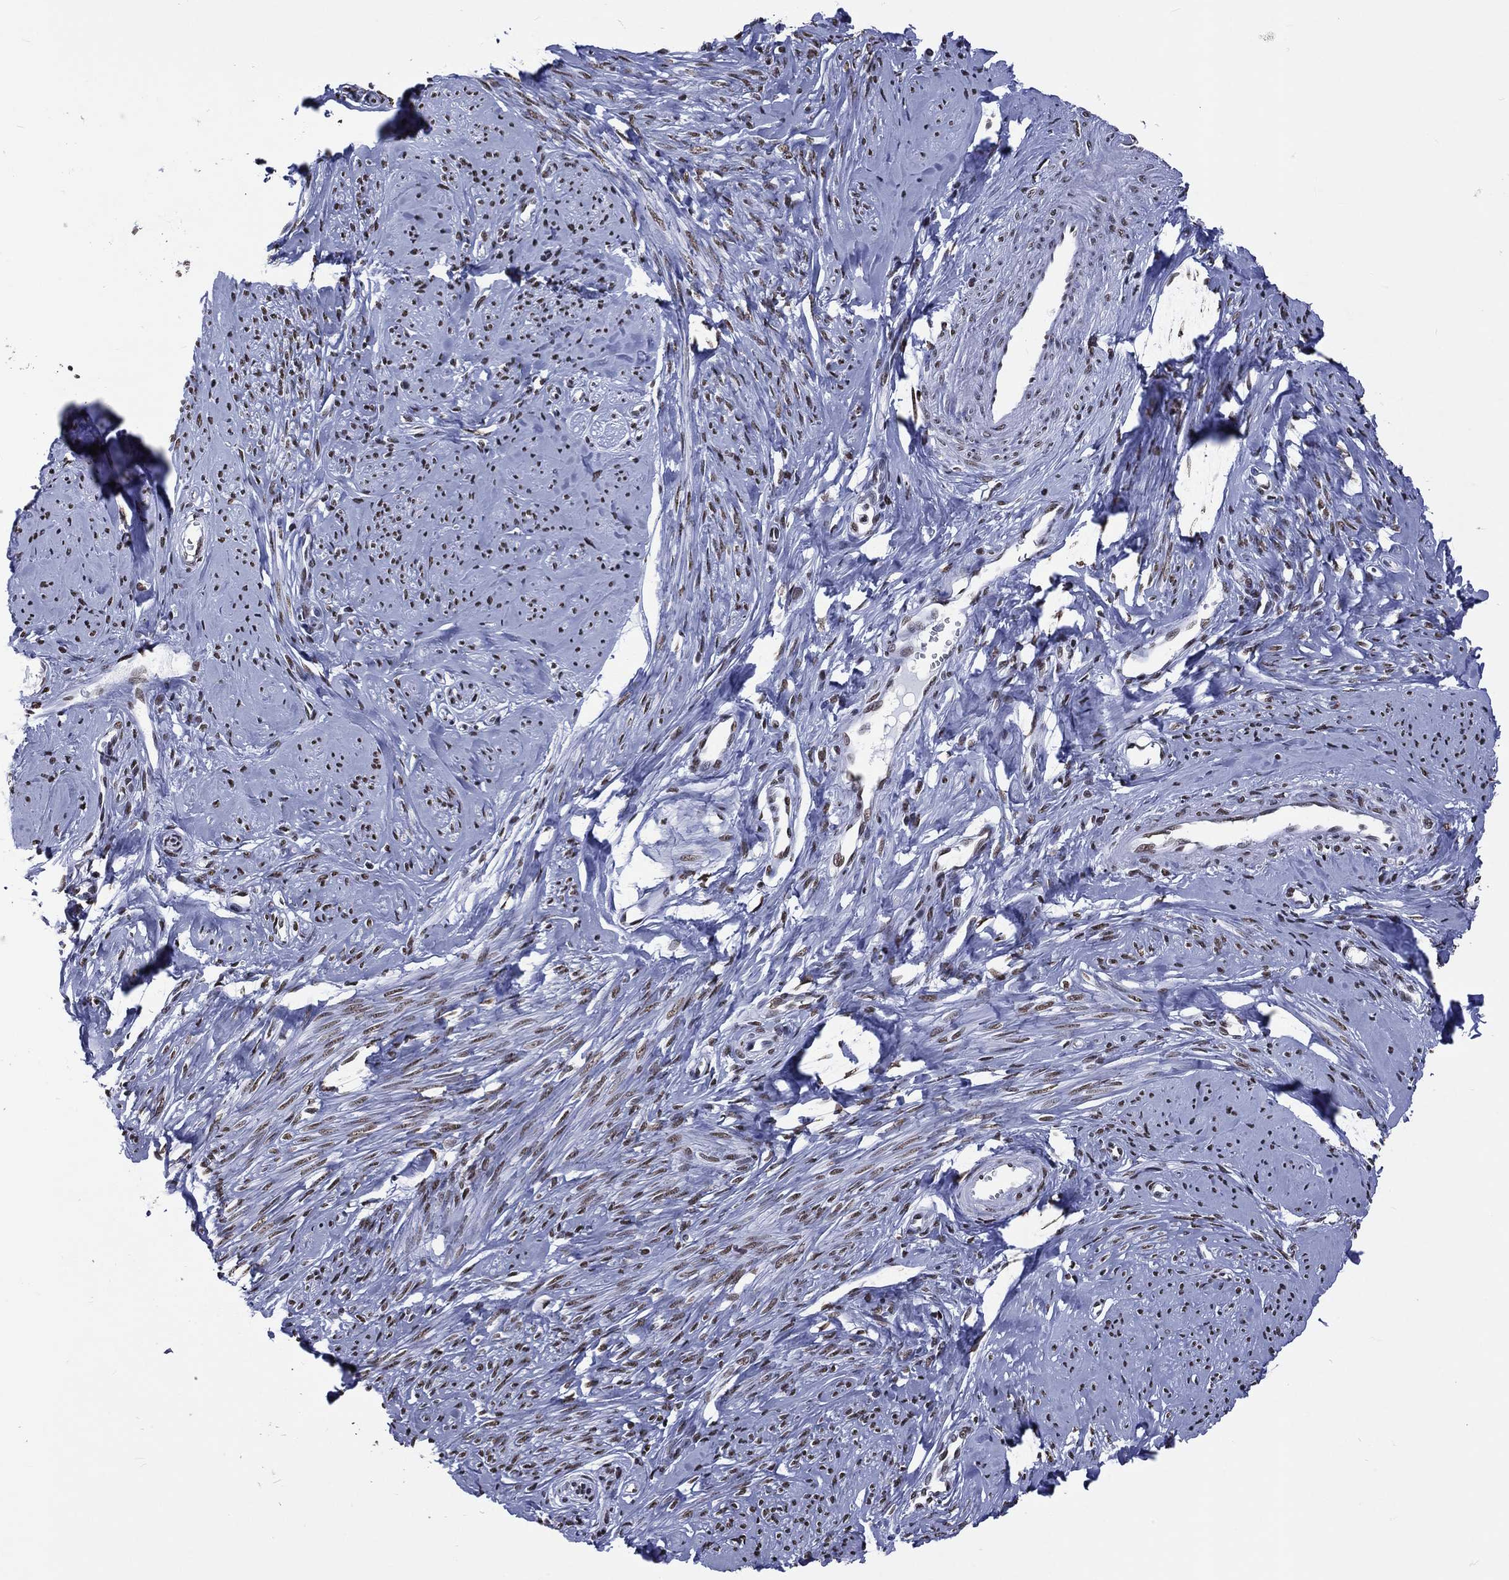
{"staining": {"intensity": "strong", "quantity": ">75%", "location": "nuclear"}, "tissue": "smooth muscle", "cell_type": "Smooth muscle cells", "image_type": "normal", "snomed": [{"axis": "morphology", "description": "Normal tissue, NOS"}, {"axis": "topography", "description": "Smooth muscle"}], "caption": "Approximately >75% of smooth muscle cells in unremarkable smooth muscle reveal strong nuclear protein staining as visualized by brown immunohistochemical staining.", "gene": "RETREG2", "patient": {"sex": "female", "age": 48}}